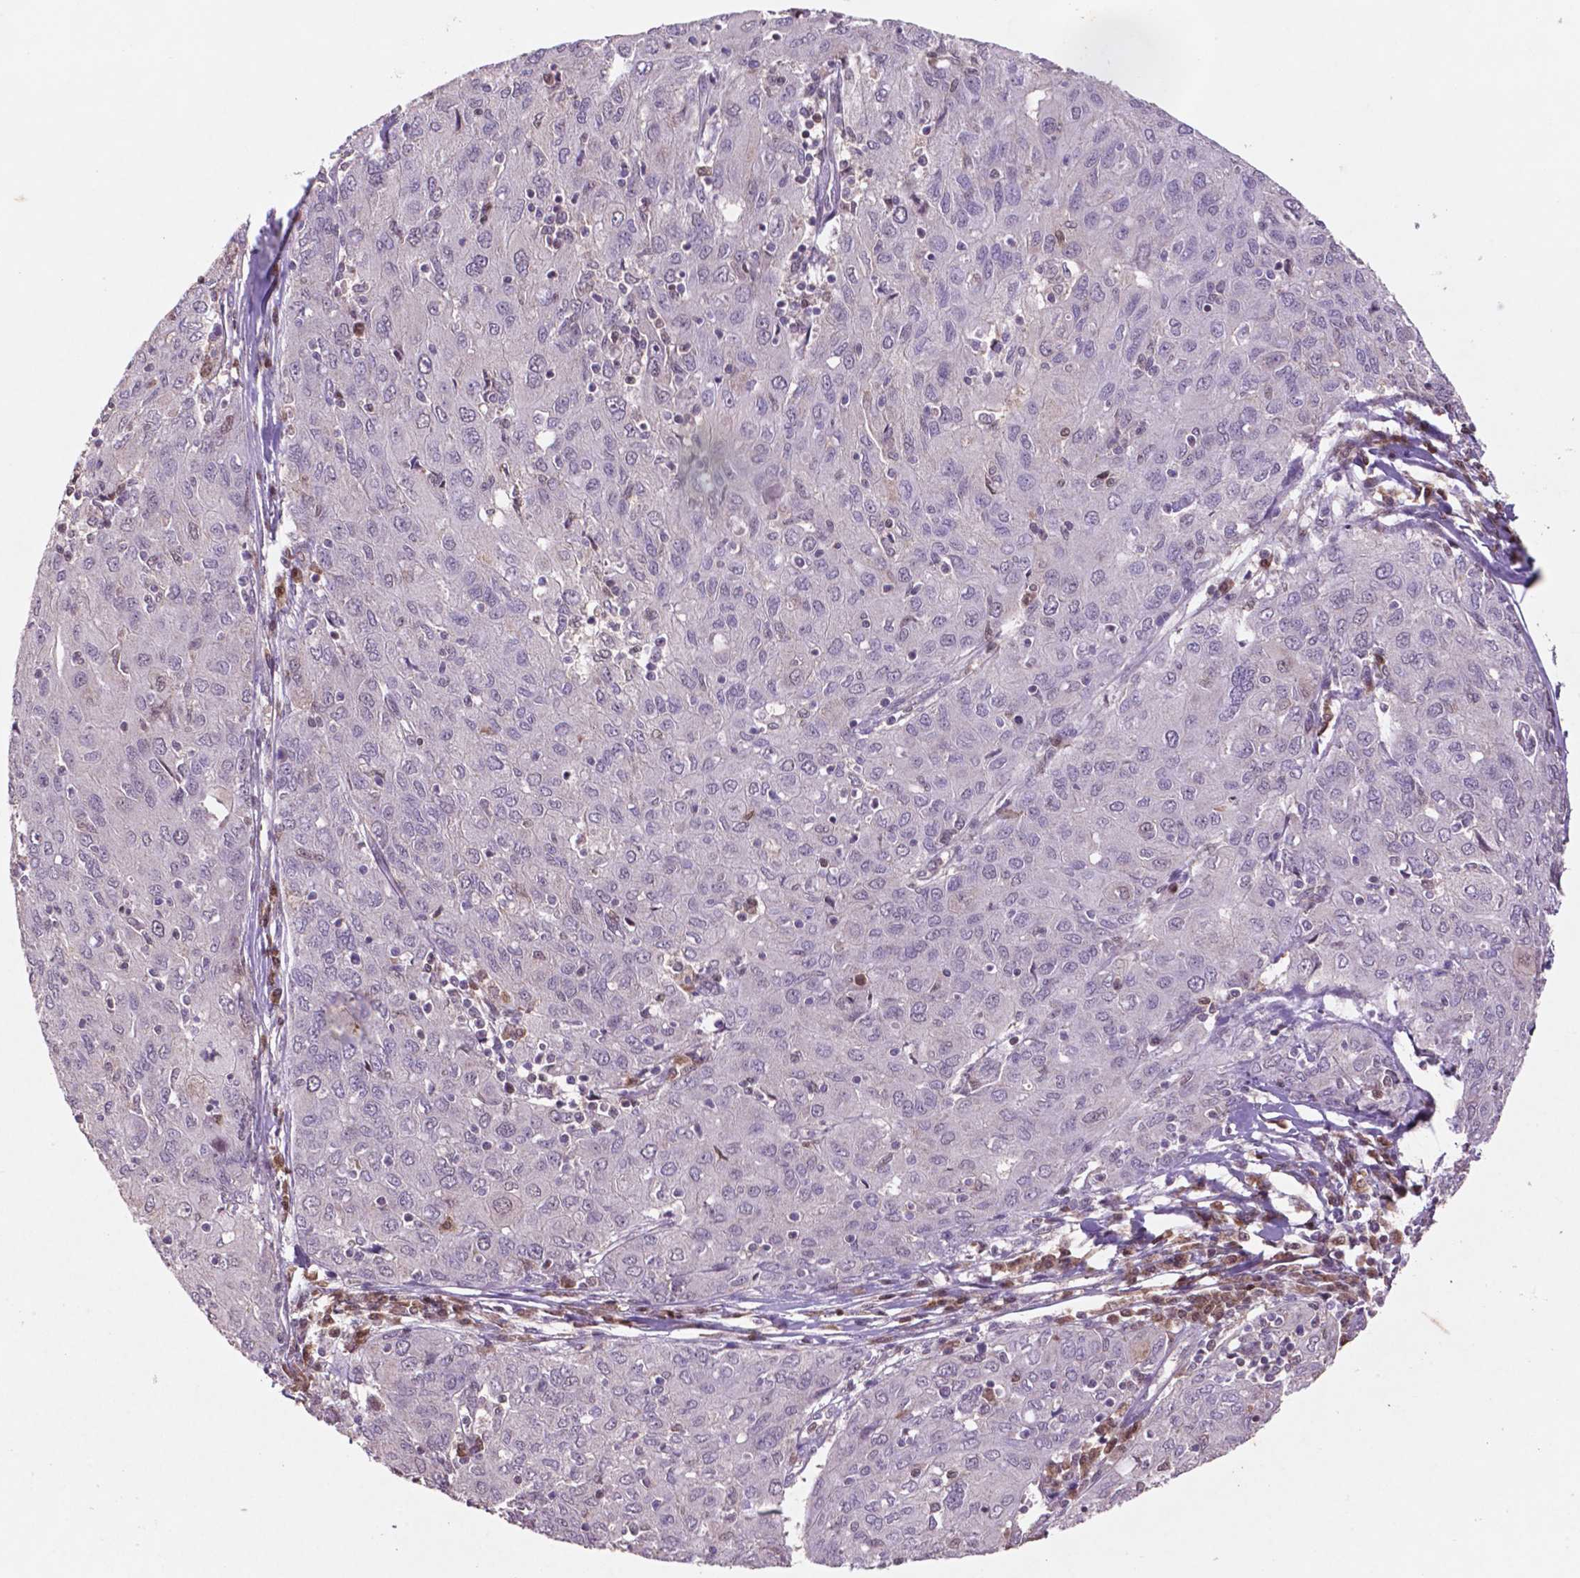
{"staining": {"intensity": "negative", "quantity": "none", "location": "none"}, "tissue": "ovarian cancer", "cell_type": "Tumor cells", "image_type": "cancer", "snomed": [{"axis": "morphology", "description": "Carcinoma, endometroid"}, {"axis": "topography", "description": "Ovary"}], "caption": "Immunohistochemistry histopathology image of endometroid carcinoma (ovarian) stained for a protein (brown), which demonstrates no positivity in tumor cells.", "gene": "GLRX", "patient": {"sex": "female", "age": 50}}